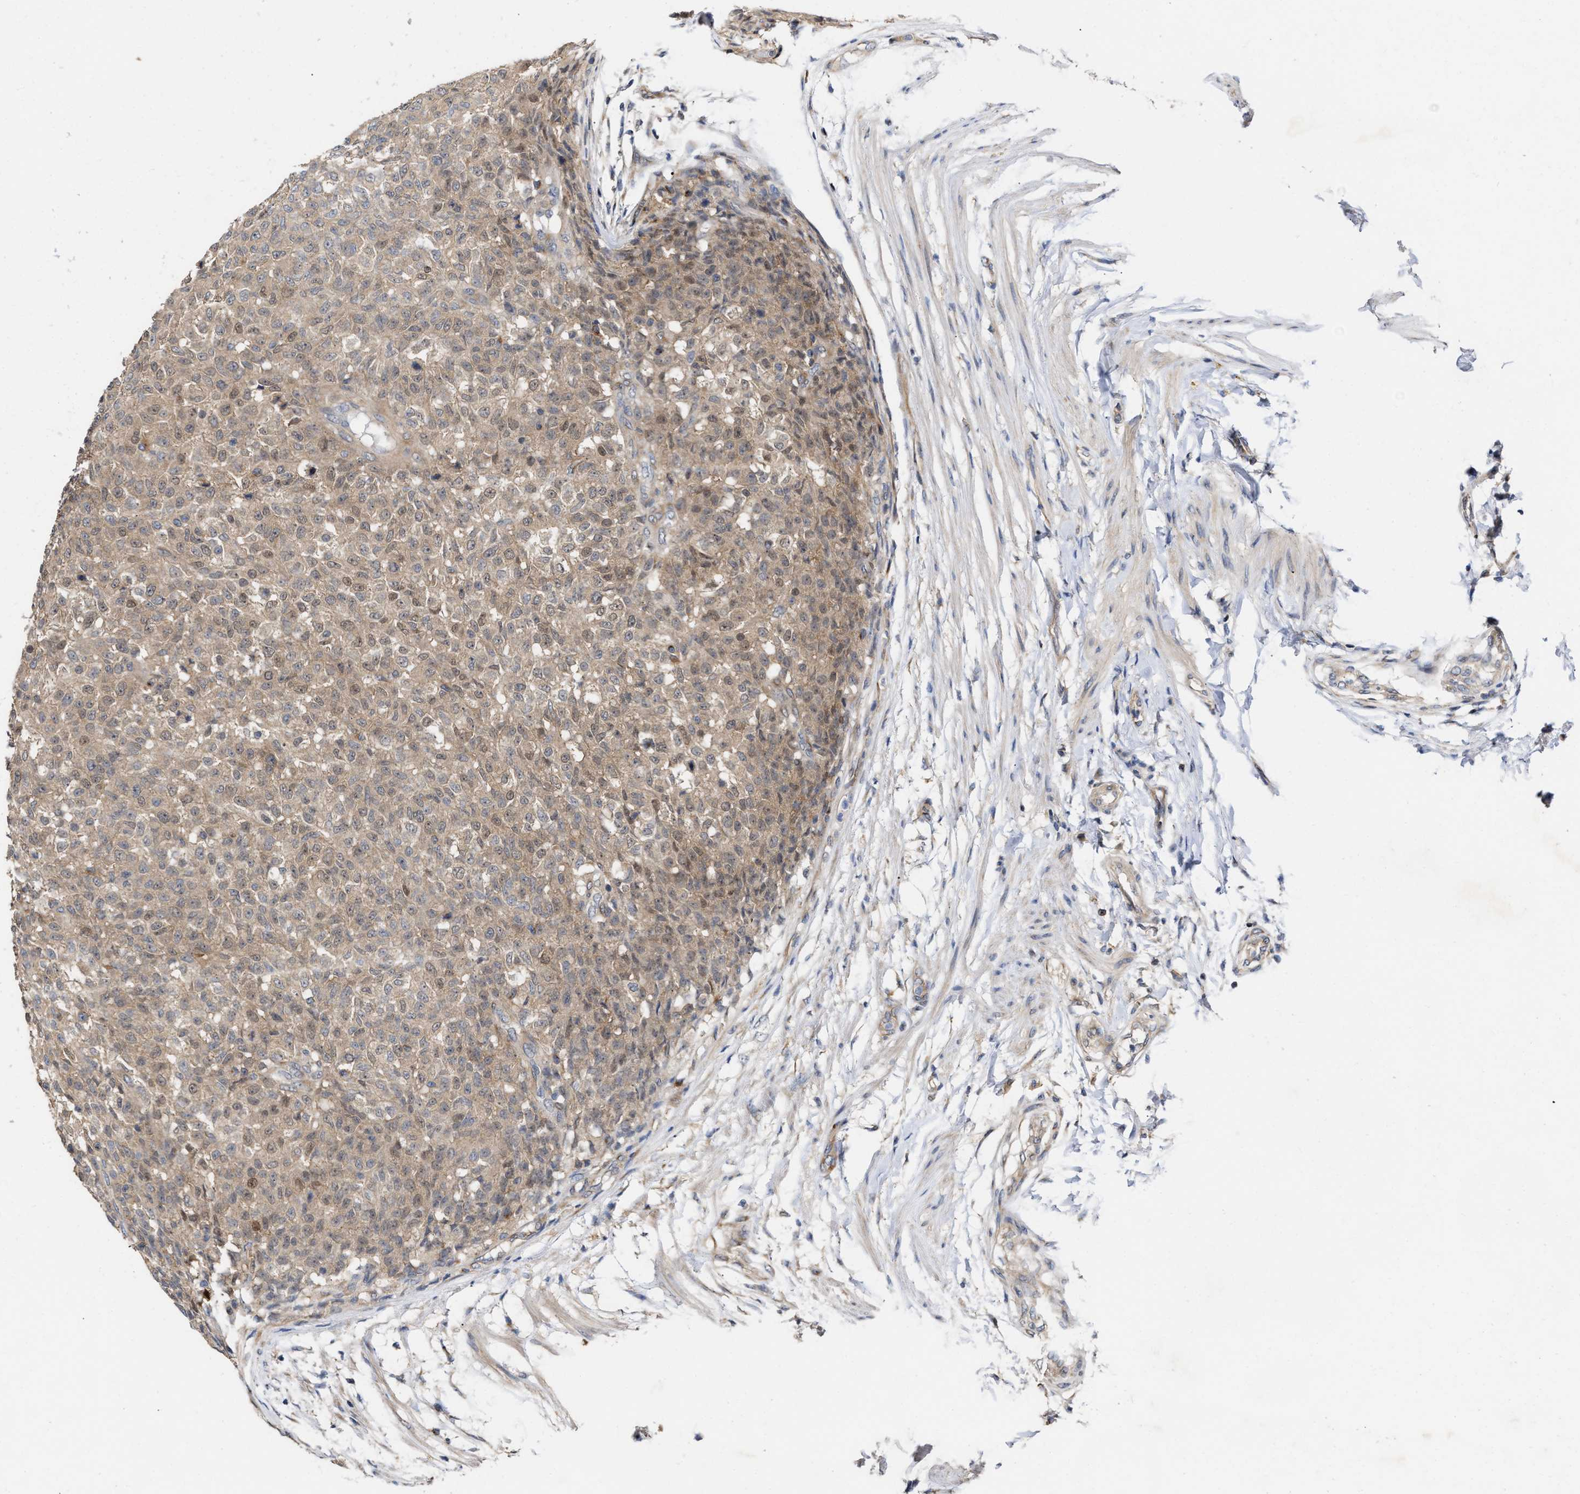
{"staining": {"intensity": "weak", "quantity": "25%-75%", "location": "cytoplasmic/membranous,nuclear"}, "tissue": "testis cancer", "cell_type": "Tumor cells", "image_type": "cancer", "snomed": [{"axis": "morphology", "description": "Seminoma, NOS"}, {"axis": "topography", "description": "Testis"}], "caption": "Seminoma (testis) stained with a brown dye exhibits weak cytoplasmic/membranous and nuclear positive expression in about 25%-75% of tumor cells.", "gene": "BBLN", "patient": {"sex": "male", "age": 59}}